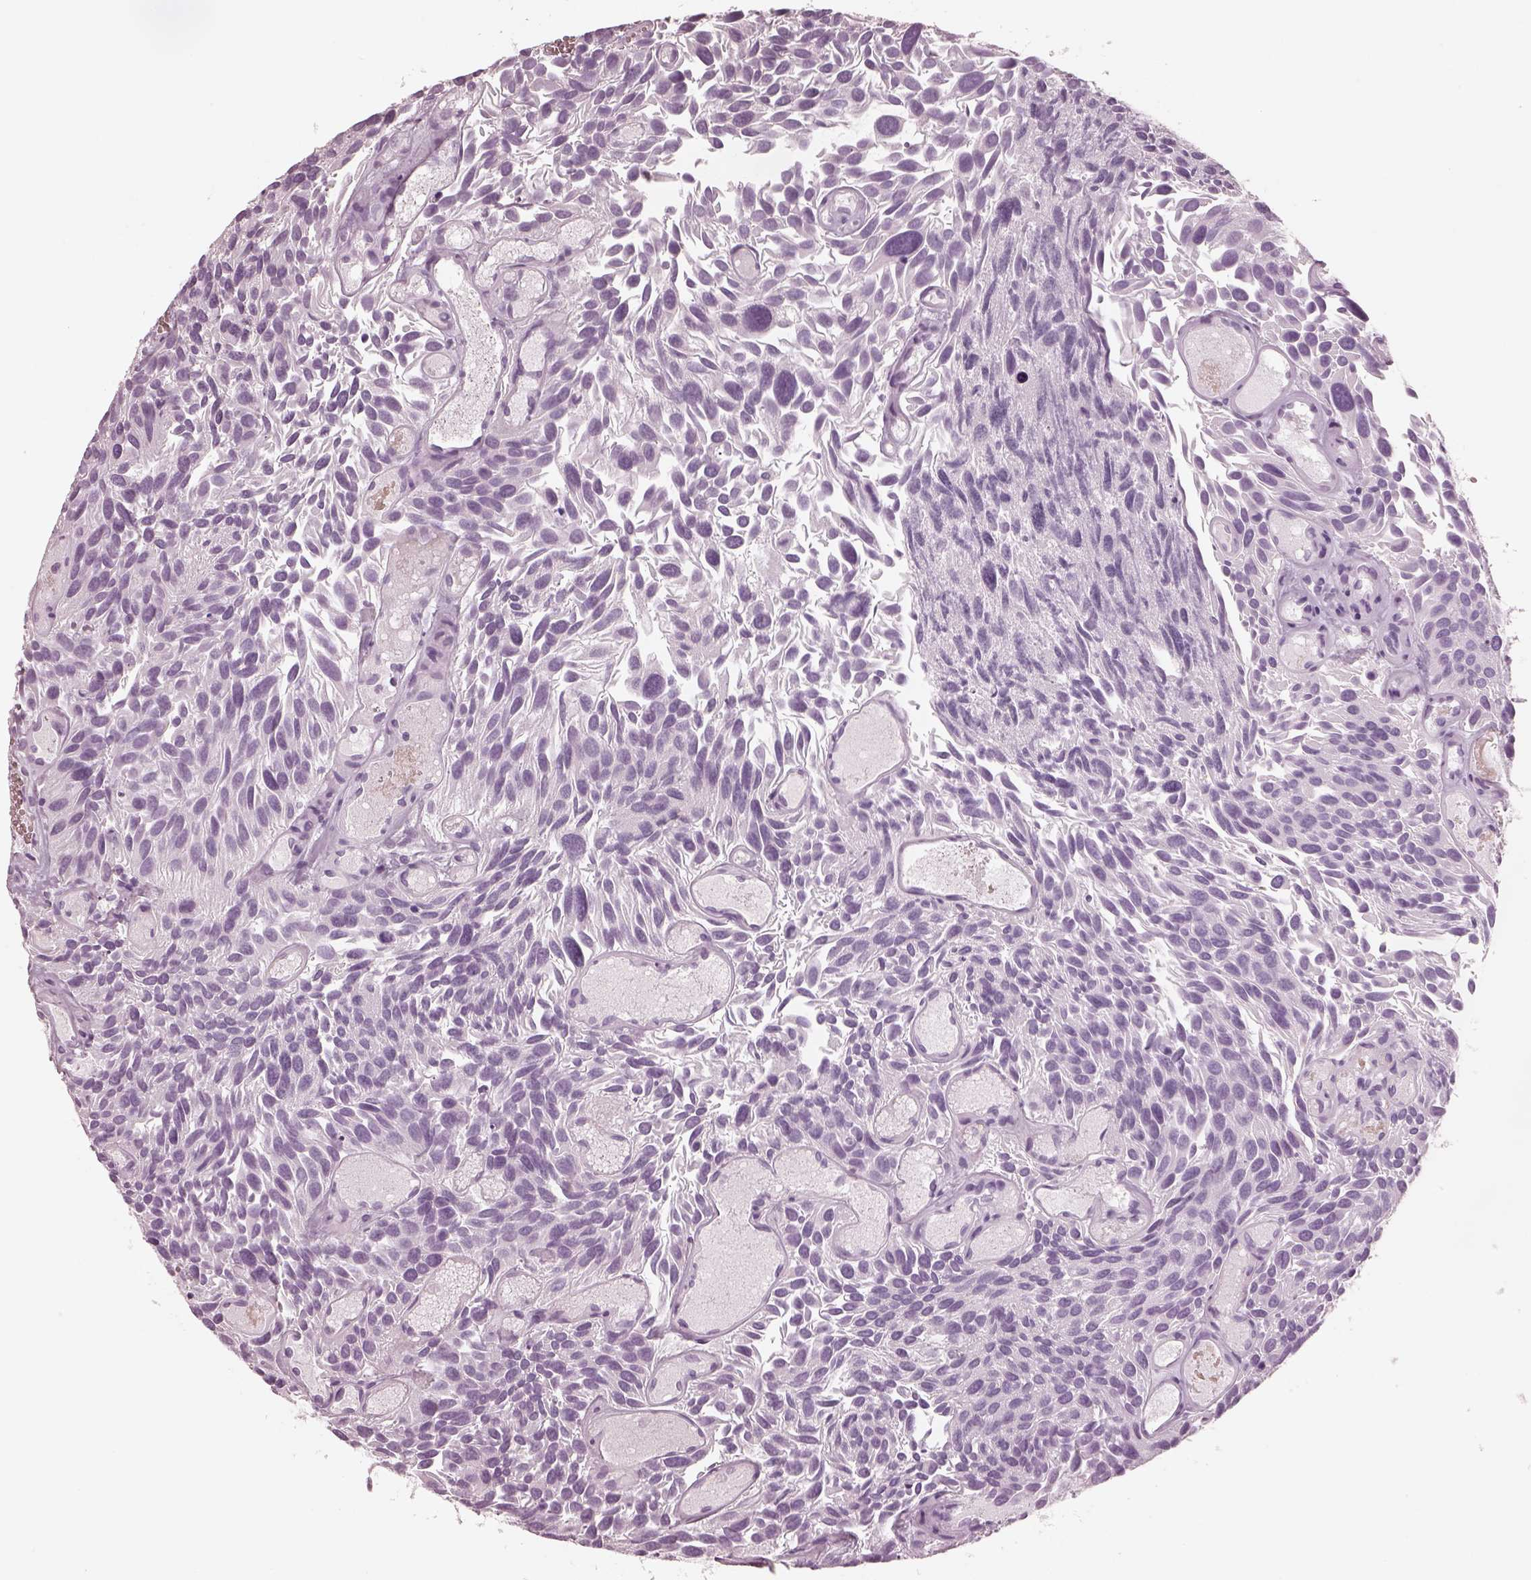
{"staining": {"intensity": "negative", "quantity": "none", "location": "none"}, "tissue": "urothelial cancer", "cell_type": "Tumor cells", "image_type": "cancer", "snomed": [{"axis": "morphology", "description": "Urothelial carcinoma, Low grade"}, {"axis": "topography", "description": "Urinary bladder"}], "caption": "Protein analysis of urothelial carcinoma (low-grade) shows no significant positivity in tumor cells.", "gene": "CSH1", "patient": {"sex": "female", "age": 69}}